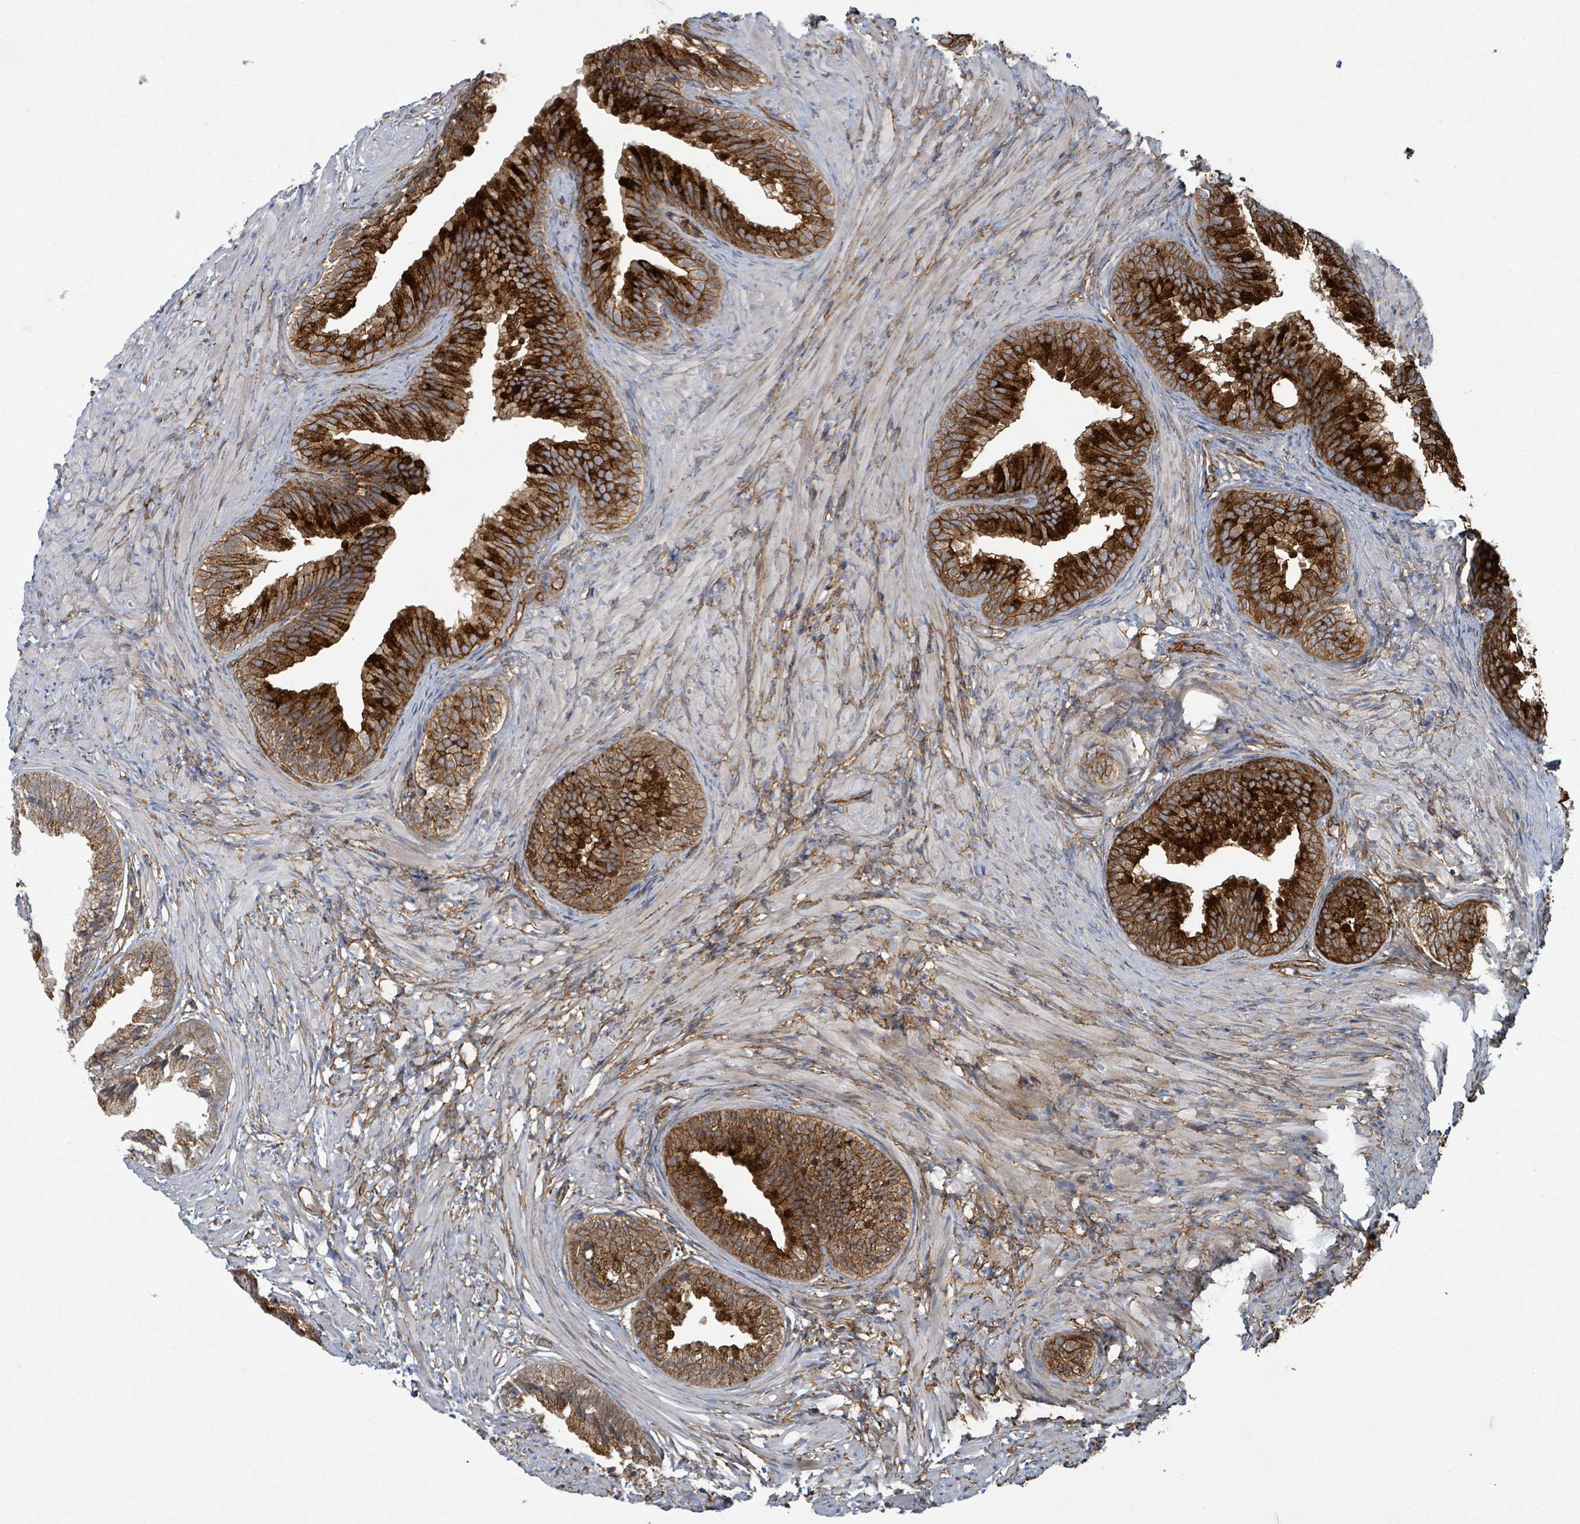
{"staining": {"intensity": "strong", "quantity": ">75%", "location": "cytoplasmic/membranous"}, "tissue": "prostate", "cell_type": "Glandular cells", "image_type": "normal", "snomed": [{"axis": "morphology", "description": "Normal tissue, NOS"}, {"axis": "topography", "description": "Prostate"}], "caption": "Immunohistochemistry image of unremarkable prostate: human prostate stained using IHC shows high levels of strong protein expression localized specifically in the cytoplasmic/membranous of glandular cells, appearing as a cytoplasmic/membranous brown color.", "gene": "LDOC1", "patient": {"sex": "male", "age": 76}}